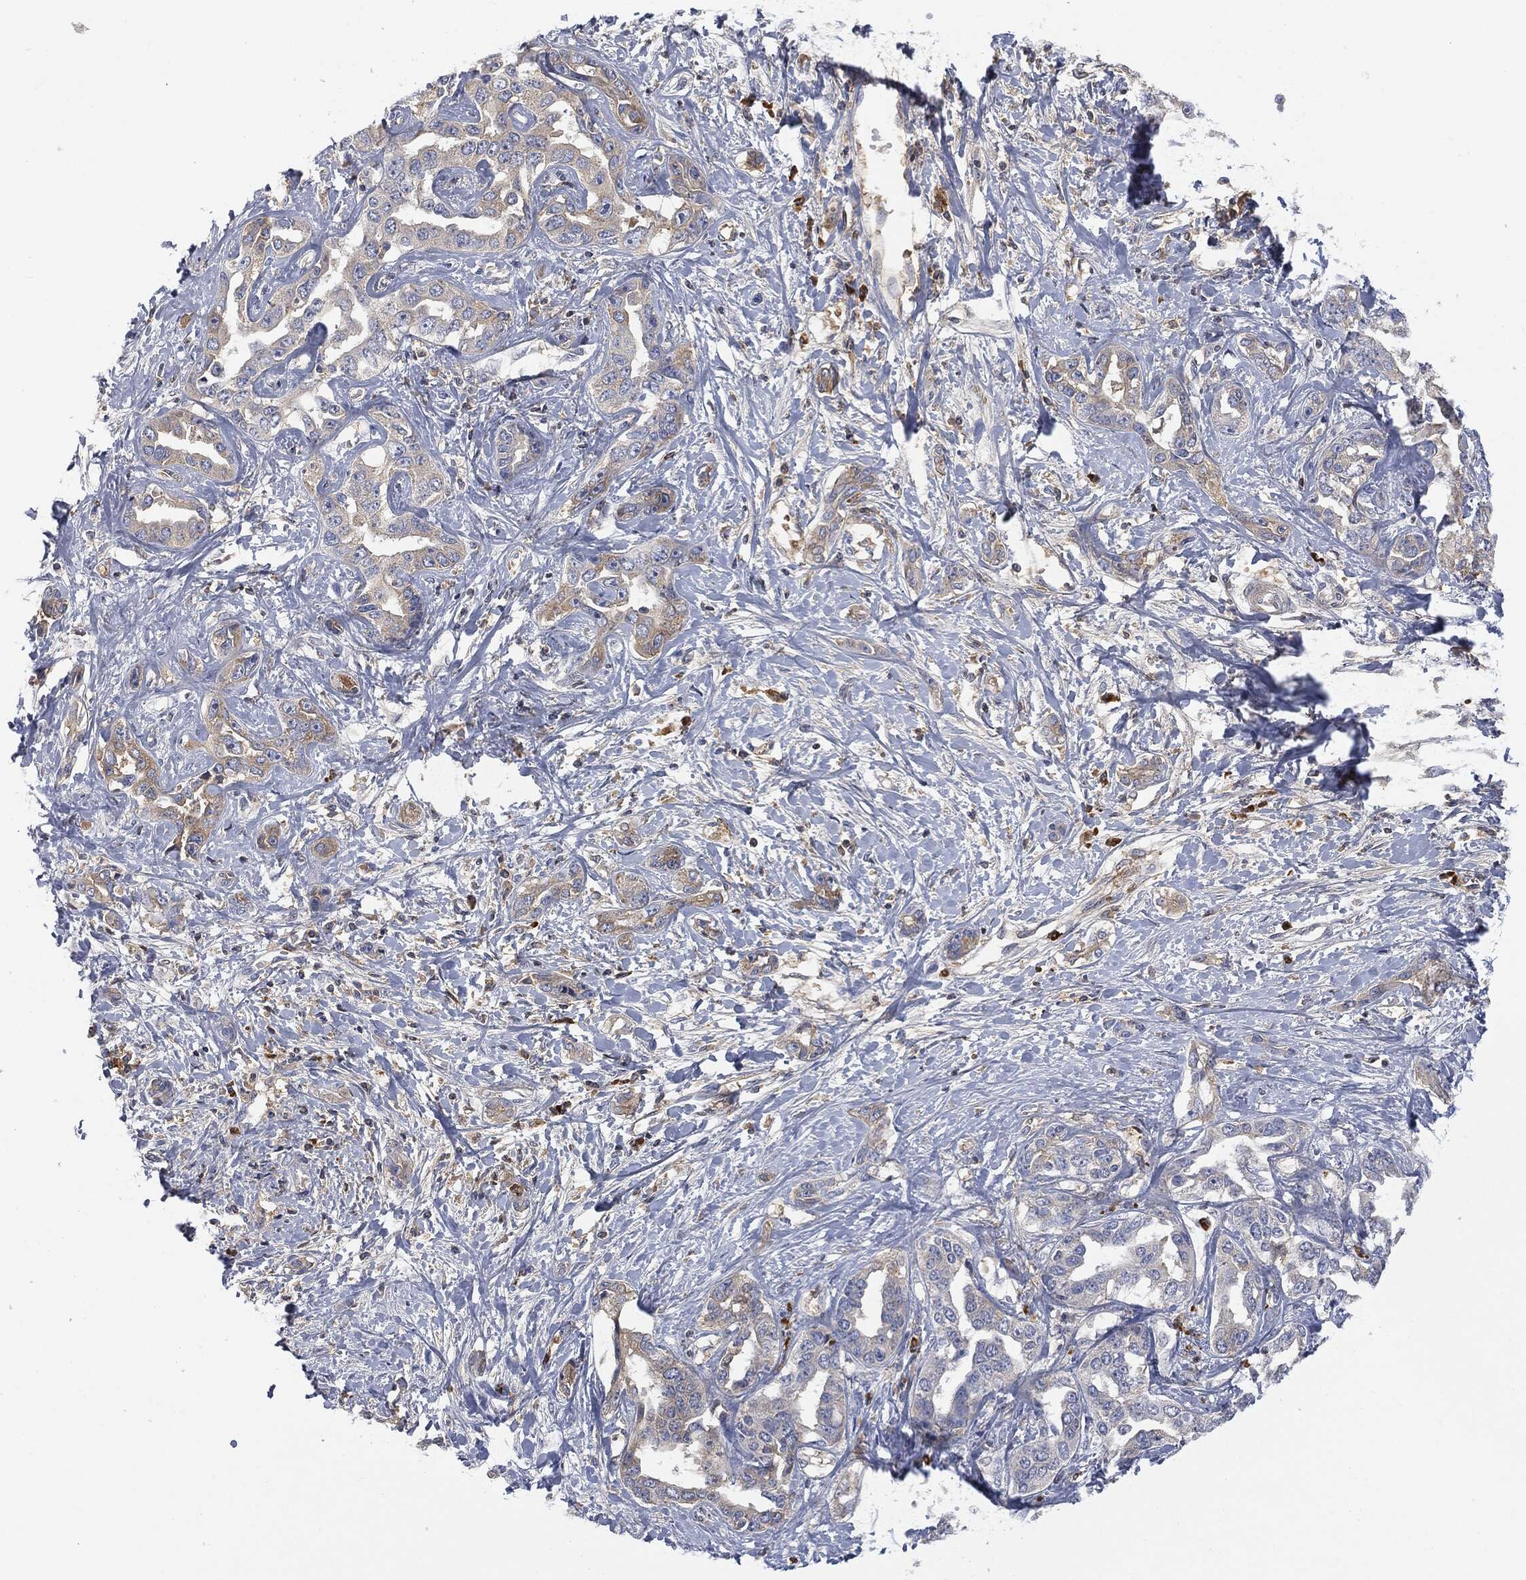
{"staining": {"intensity": "weak", "quantity": "25%-75%", "location": "cytoplasmic/membranous"}, "tissue": "liver cancer", "cell_type": "Tumor cells", "image_type": "cancer", "snomed": [{"axis": "morphology", "description": "Cholangiocarcinoma"}, {"axis": "topography", "description": "Liver"}], "caption": "Immunohistochemistry (IHC) (DAB (3,3'-diaminobenzidine)) staining of liver cancer exhibits weak cytoplasmic/membranous protein expression in approximately 25%-75% of tumor cells.", "gene": "BTK", "patient": {"sex": "male", "age": 59}}